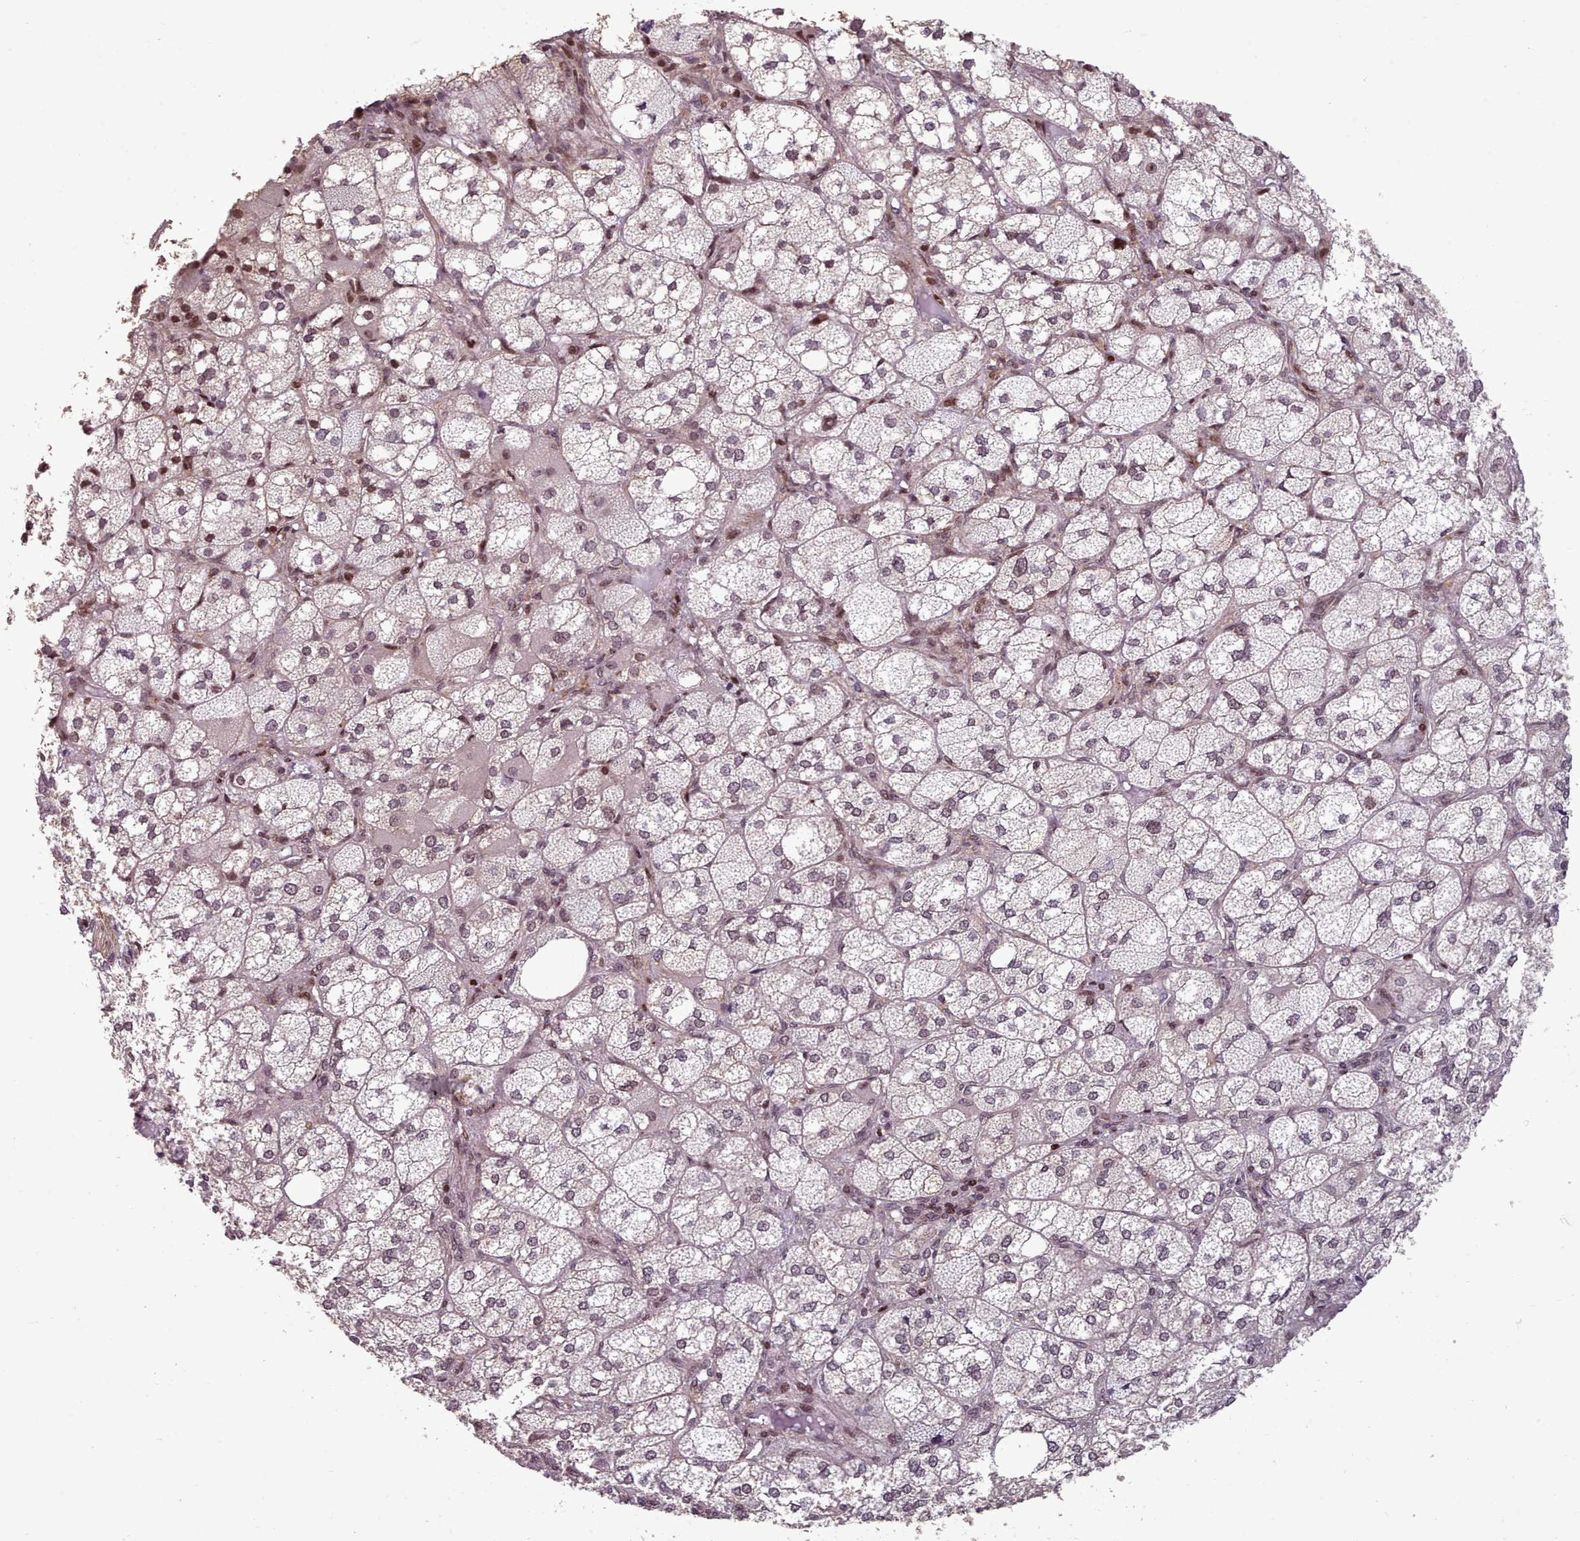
{"staining": {"intensity": "moderate", "quantity": "<25%", "location": "nuclear"}, "tissue": "adrenal gland", "cell_type": "Glandular cells", "image_type": "normal", "snomed": [{"axis": "morphology", "description": "Normal tissue, NOS"}, {"axis": "topography", "description": "Adrenal gland"}], "caption": "Immunohistochemistry (IHC) of unremarkable adrenal gland demonstrates low levels of moderate nuclear staining in about <25% of glandular cells. Nuclei are stained in blue.", "gene": "ENSA", "patient": {"sex": "female", "age": 61}}